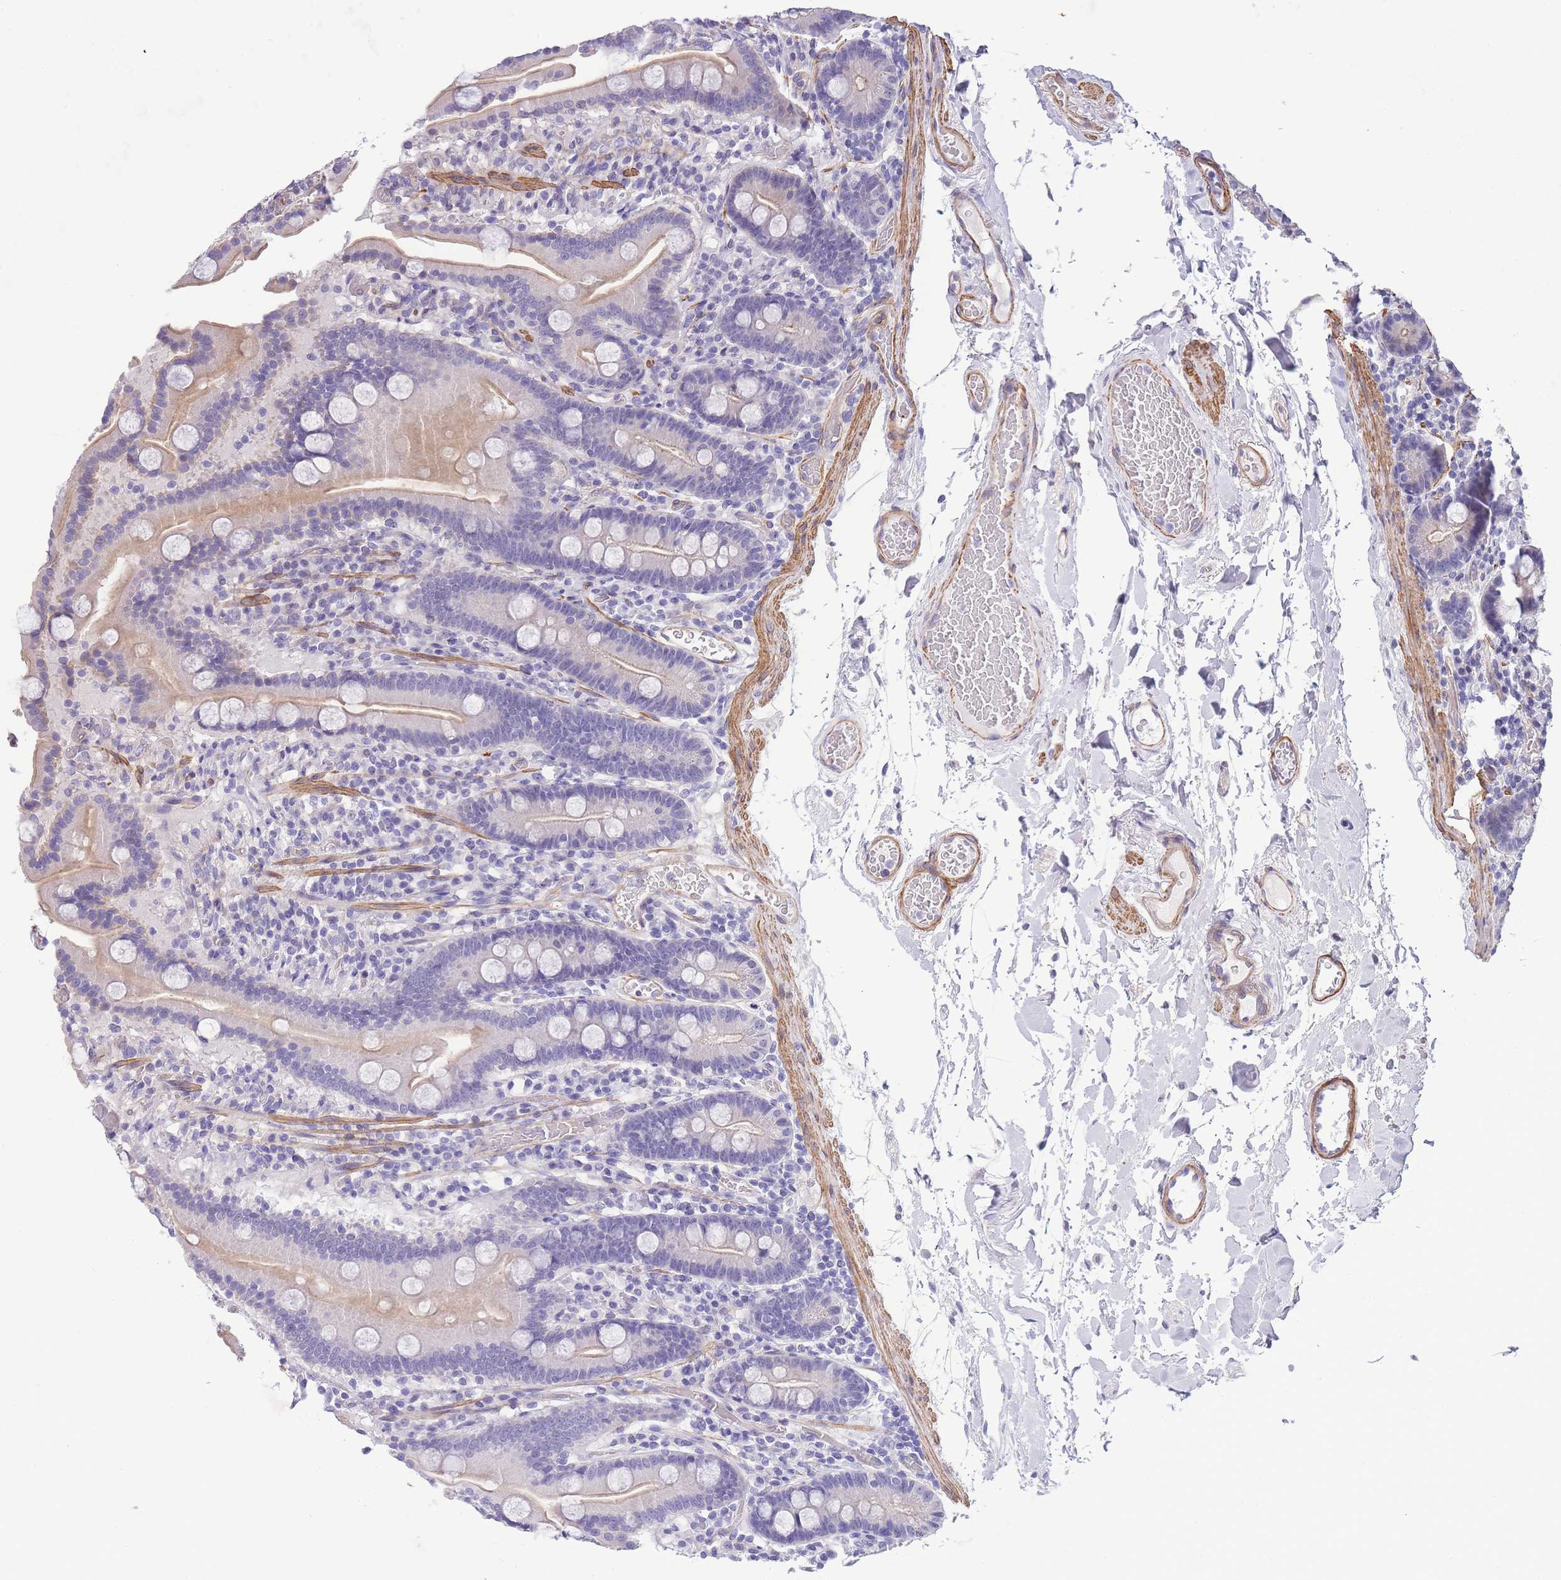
{"staining": {"intensity": "weak", "quantity": "25%-75%", "location": "cytoplasmic/membranous"}, "tissue": "duodenum", "cell_type": "Glandular cells", "image_type": "normal", "snomed": [{"axis": "morphology", "description": "Normal tissue, NOS"}, {"axis": "topography", "description": "Duodenum"}], "caption": "Duodenum stained with immunohistochemistry (IHC) demonstrates weak cytoplasmic/membranous staining in approximately 25%-75% of glandular cells.", "gene": "FAM124A", "patient": {"sex": "male", "age": 55}}